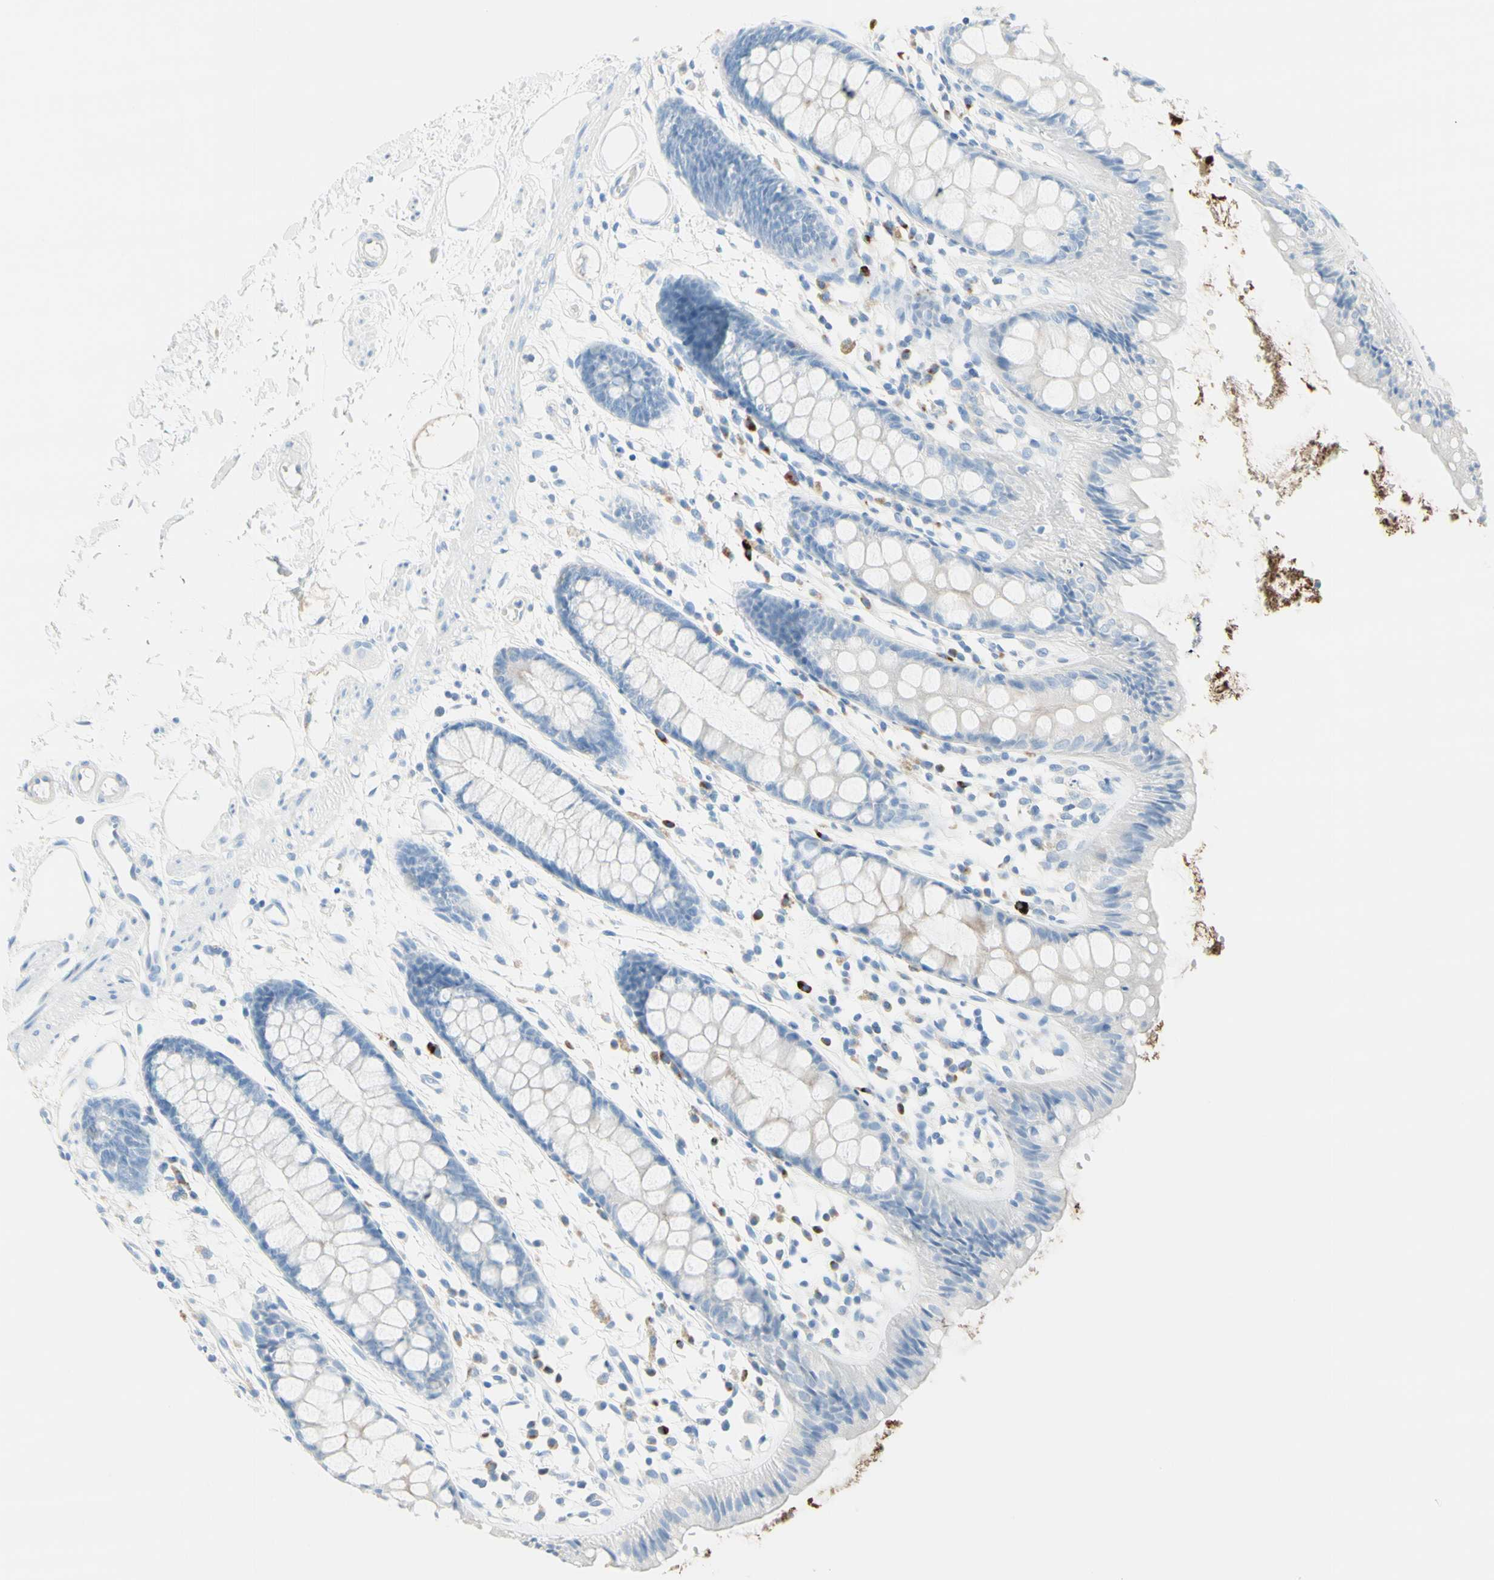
{"staining": {"intensity": "weak", "quantity": "<25%", "location": "cytoplasmic/membranous"}, "tissue": "rectum", "cell_type": "Glandular cells", "image_type": "normal", "snomed": [{"axis": "morphology", "description": "Normal tissue, NOS"}, {"axis": "topography", "description": "Rectum"}], "caption": "Glandular cells show no significant expression in benign rectum. (Stains: DAB IHC with hematoxylin counter stain, Microscopy: brightfield microscopy at high magnification).", "gene": "IL6ST", "patient": {"sex": "female", "age": 66}}